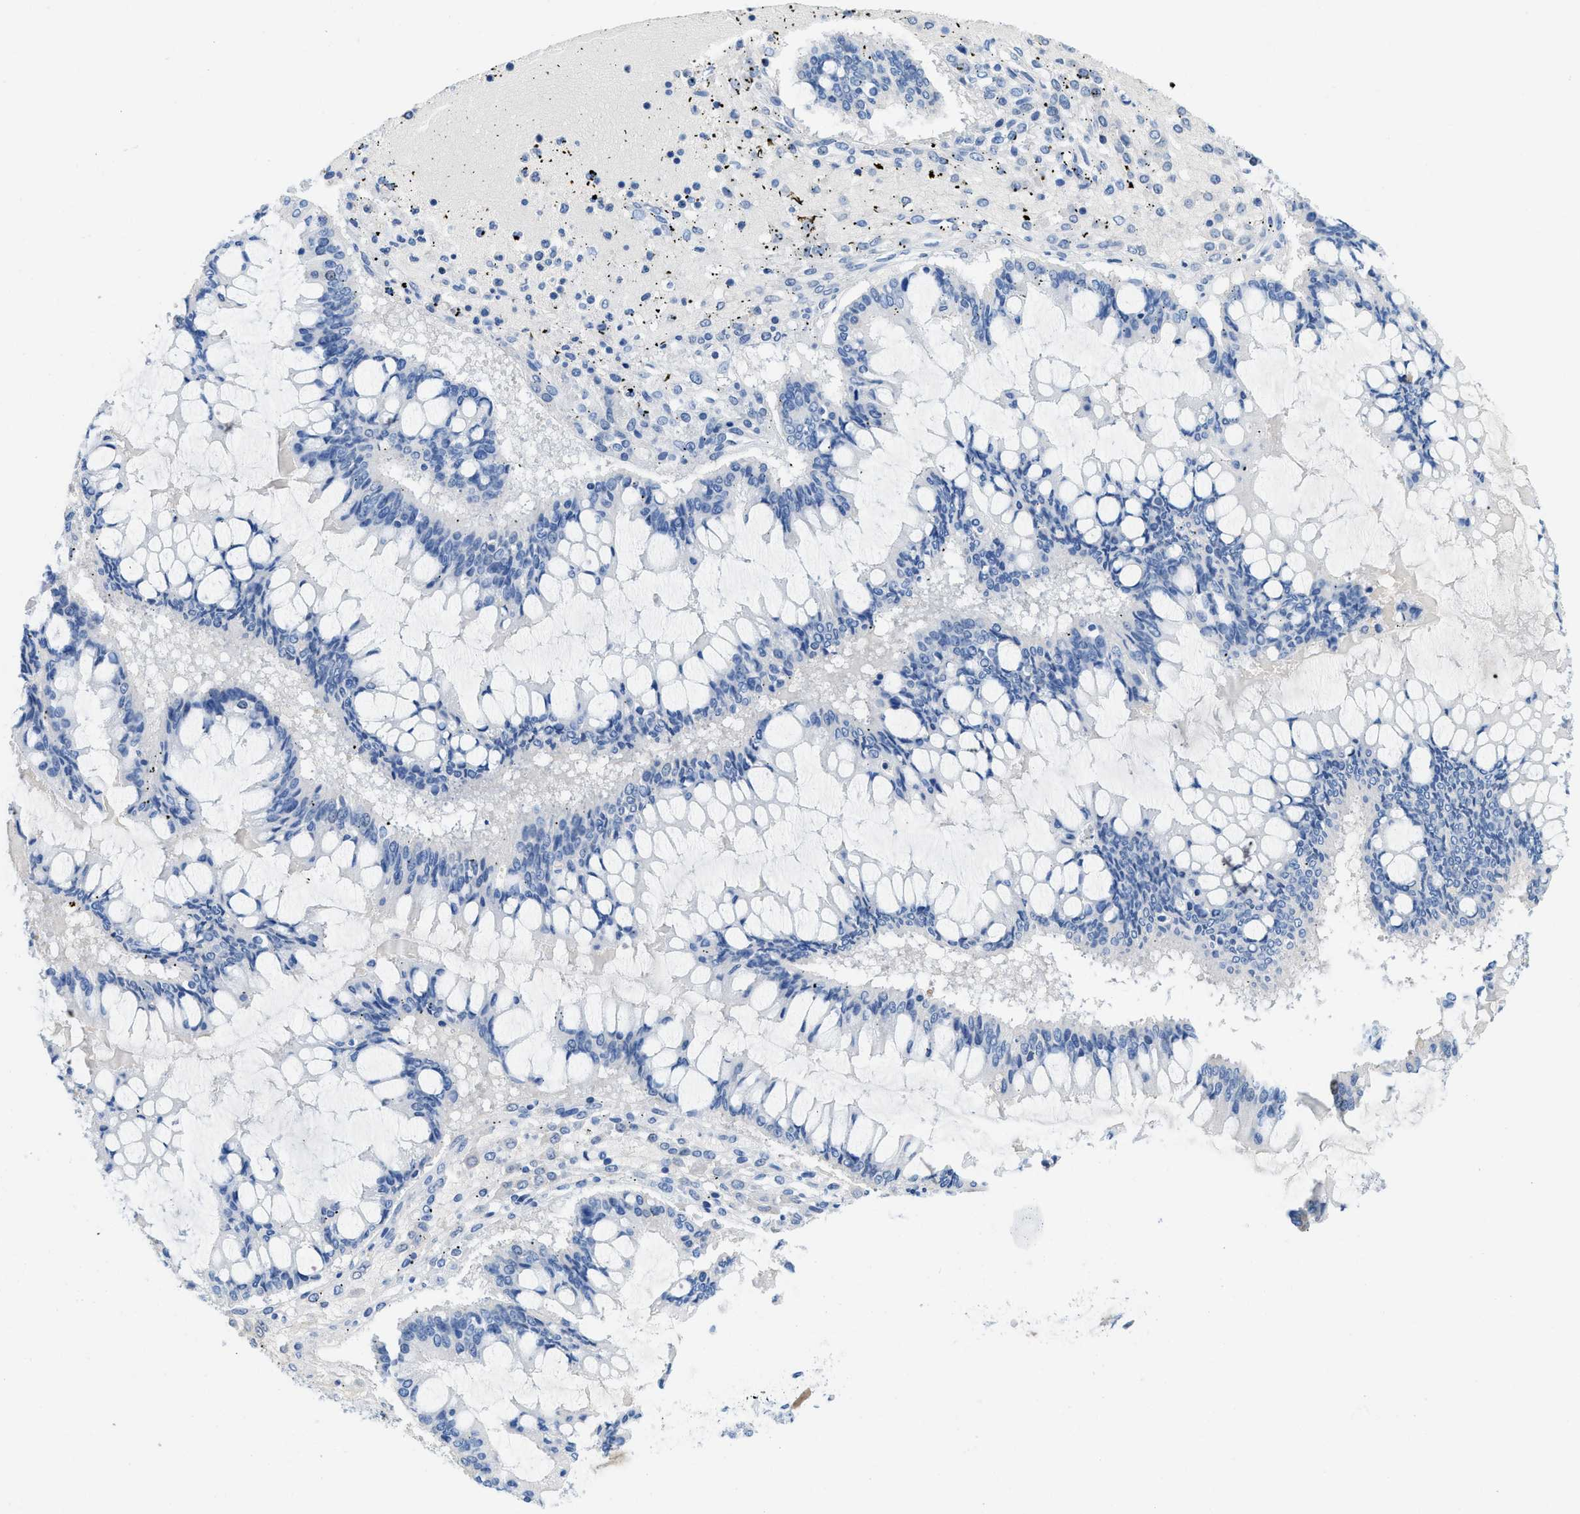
{"staining": {"intensity": "negative", "quantity": "none", "location": "none"}, "tissue": "ovarian cancer", "cell_type": "Tumor cells", "image_type": "cancer", "snomed": [{"axis": "morphology", "description": "Cystadenocarcinoma, mucinous, NOS"}, {"axis": "topography", "description": "Ovary"}], "caption": "Protein analysis of mucinous cystadenocarcinoma (ovarian) exhibits no significant expression in tumor cells.", "gene": "COL3A1", "patient": {"sex": "female", "age": 73}}